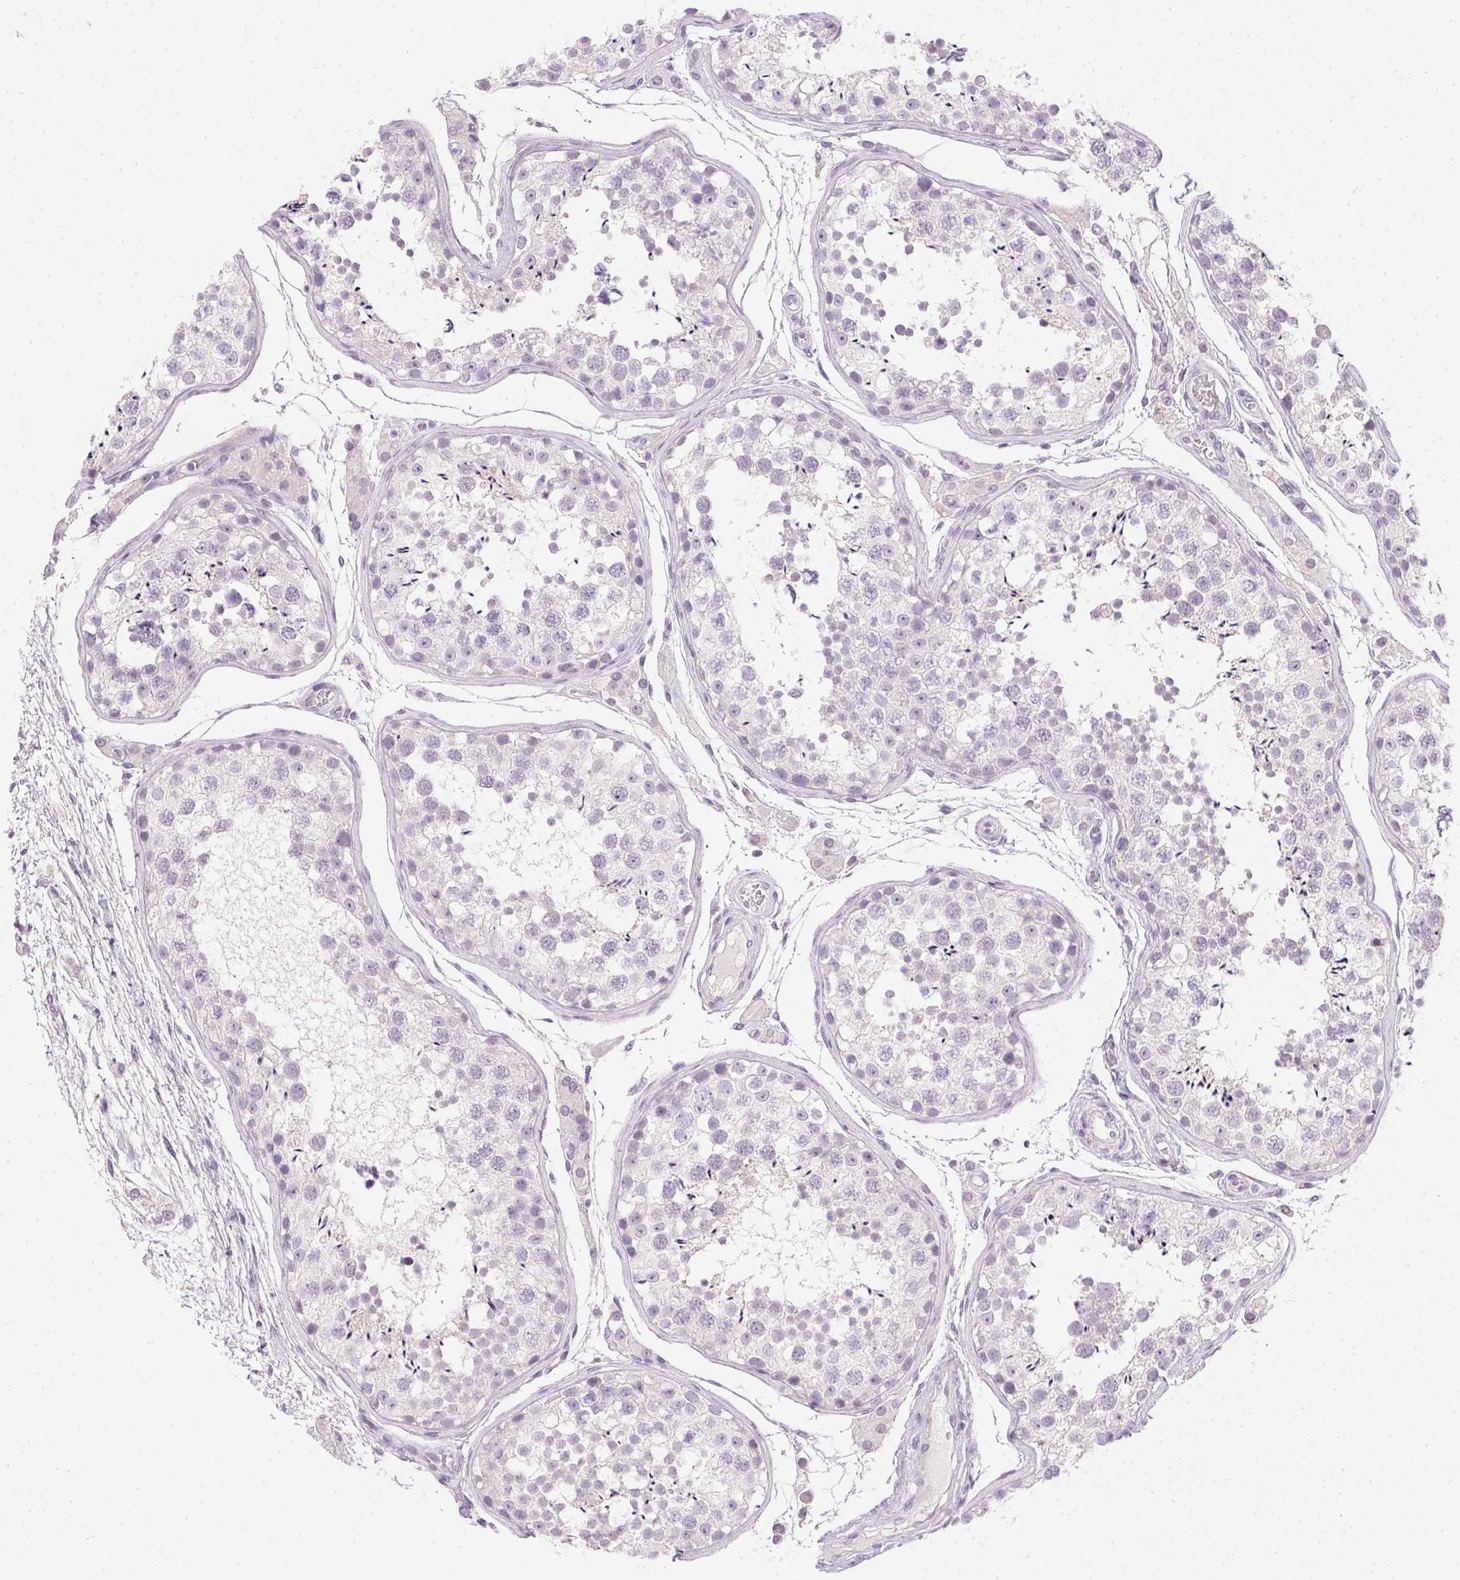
{"staining": {"intensity": "negative", "quantity": "none", "location": "none"}, "tissue": "testis", "cell_type": "Cells in seminiferous ducts", "image_type": "normal", "snomed": [{"axis": "morphology", "description": "Normal tissue, NOS"}, {"axis": "morphology", "description": "Seminoma, NOS"}, {"axis": "topography", "description": "Testis"}], "caption": "Photomicrograph shows no protein positivity in cells in seminiferous ducts of normal testis. The staining is performed using DAB brown chromogen with nuclei counter-stained in using hematoxylin.", "gene": "GSDMC", "patient": {"sex": "male", "age": 29}}